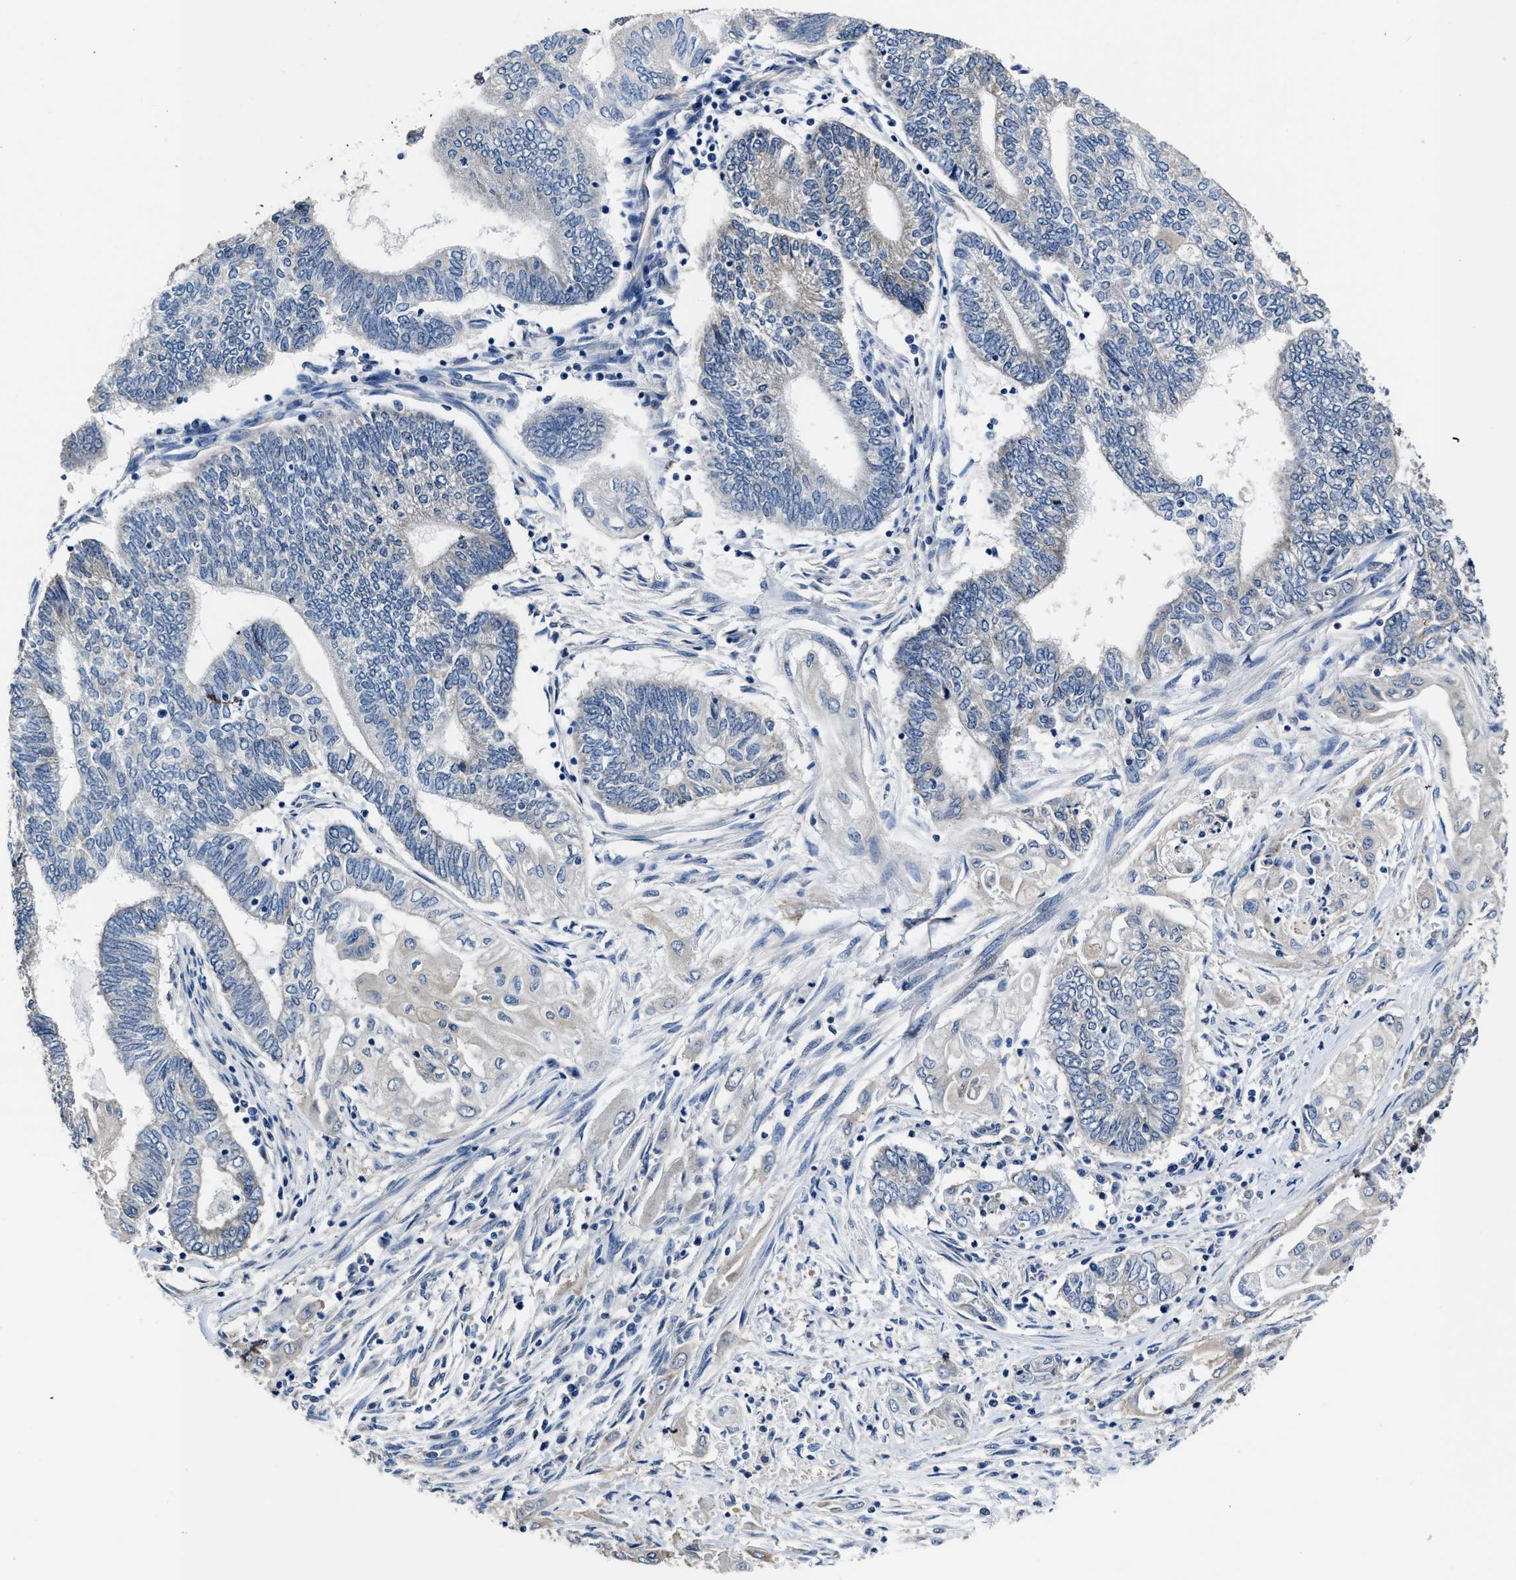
{"staining": {"intensity": "negative", "quantity": "none", "location": "none"}, "tissue": "endometrial cancer", "cell_type": "Tumor cells", "image_type": "cancer", "snomed": [{"axis": "morphology", "description": "Adenocarcinoma, NOS"}, {"axis": "topography", "description": "Uterus"}, {"axis": "topography", "description": "Endometrium"}], "caption": "Endometrial cancer (adenocarcinoma) stained for a protein using IHC demonstrates no staining tumor cells.", "gene": "C22orf42", "patient": {"sex": "female", "age": 70}}